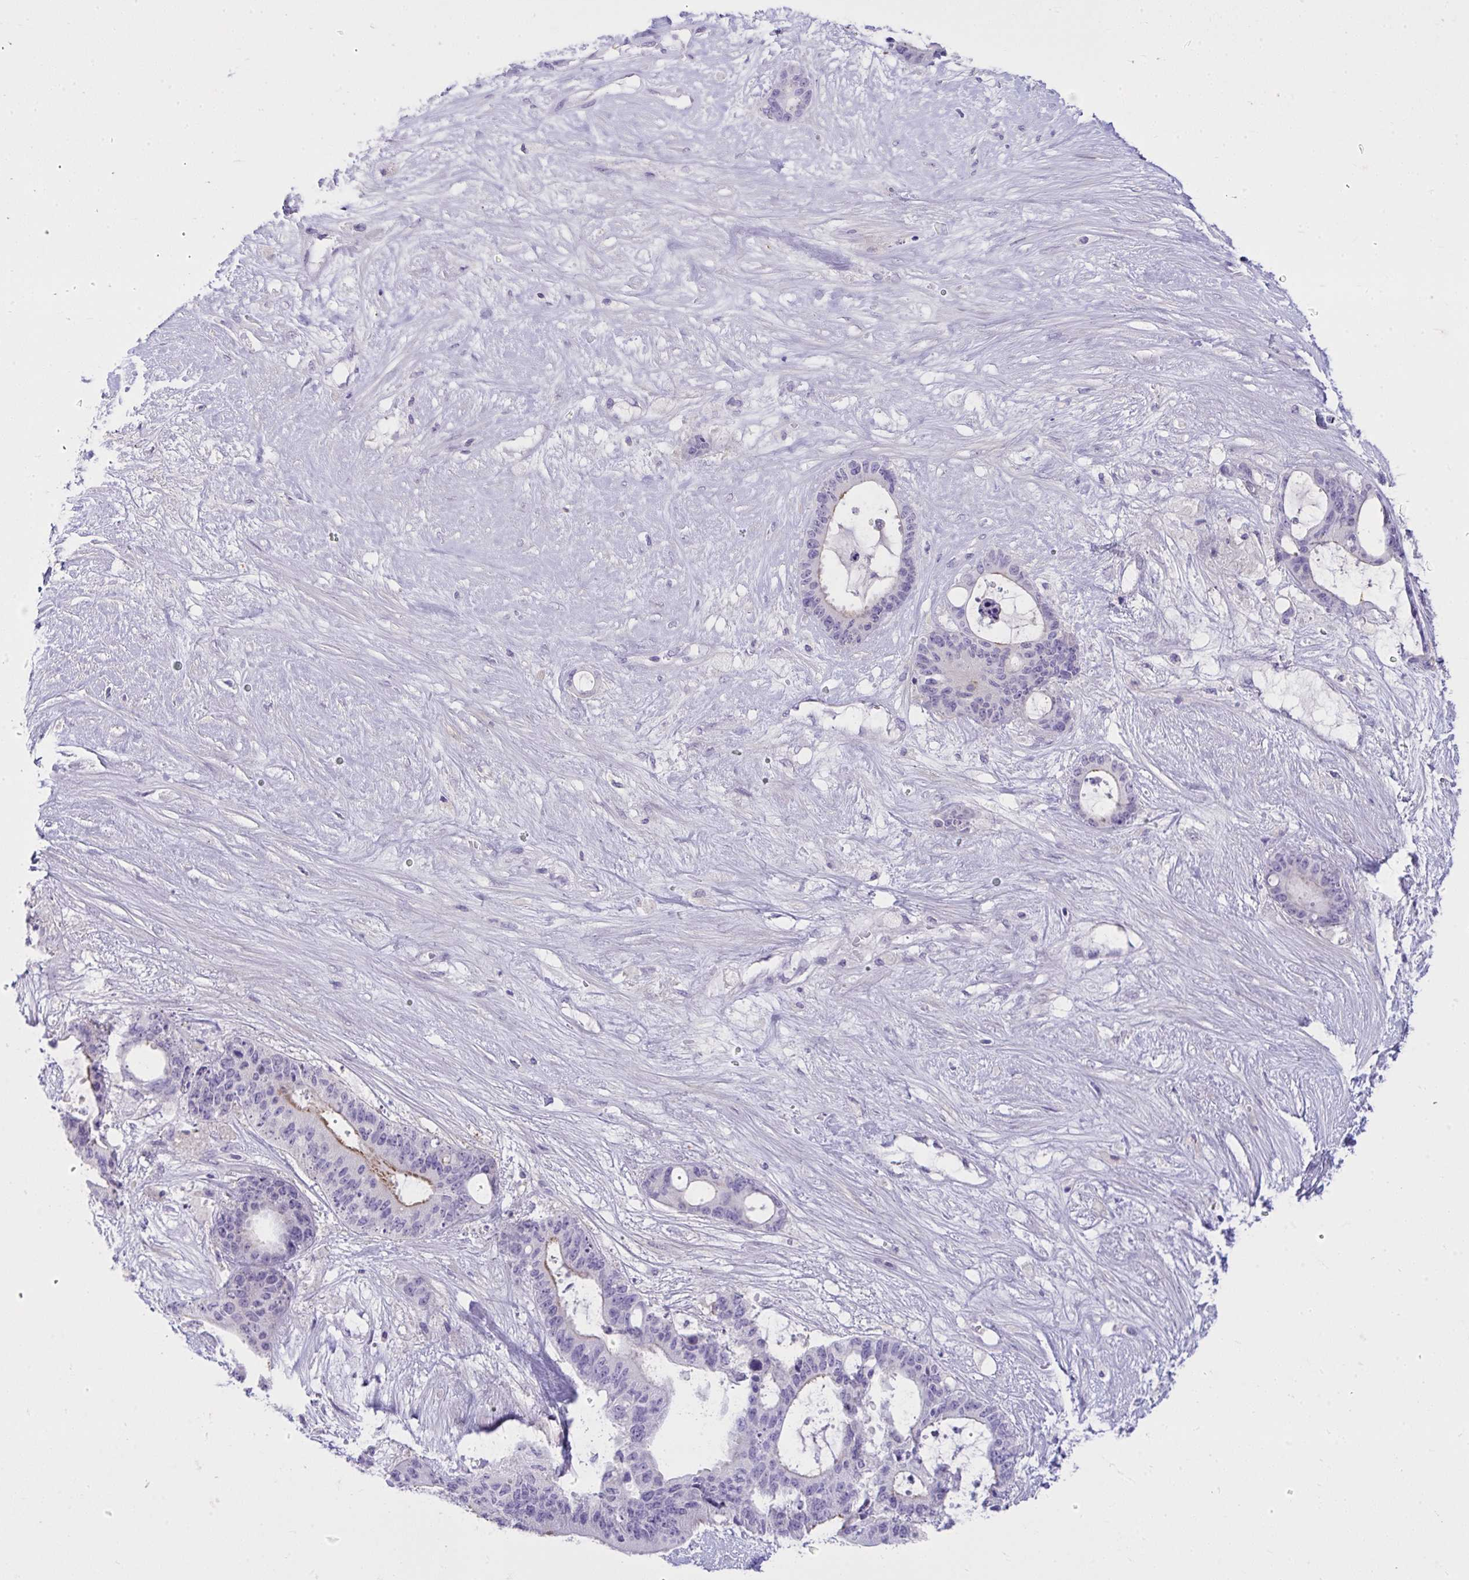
{"staining": {"intensity": "strong", "quantity": "<25%", "location": "cytoplasmic/membranous"}, "tissue": "liver cancer", "cell_type": "Tumor cells", "image_type": "cancer", "snomed": [{"axis": "morphology", "description": "Normal tissue, NOS"}, {"axis": "morphology", "description": "Cholangiocarcinoma"}, {"axis": "topography", "description": "Liver"}, {"axis": "topography", "description": "Peripheral nerve tissue"}], "caption": "Human cholangiocarcinoma (liver) stained for a protein (brown) shows strong cytoplasmic/membranous positive positivity in about <25% of tumor cells.", "gene": "PIGZ", "patient": {"sex": "female", "age": 73}}